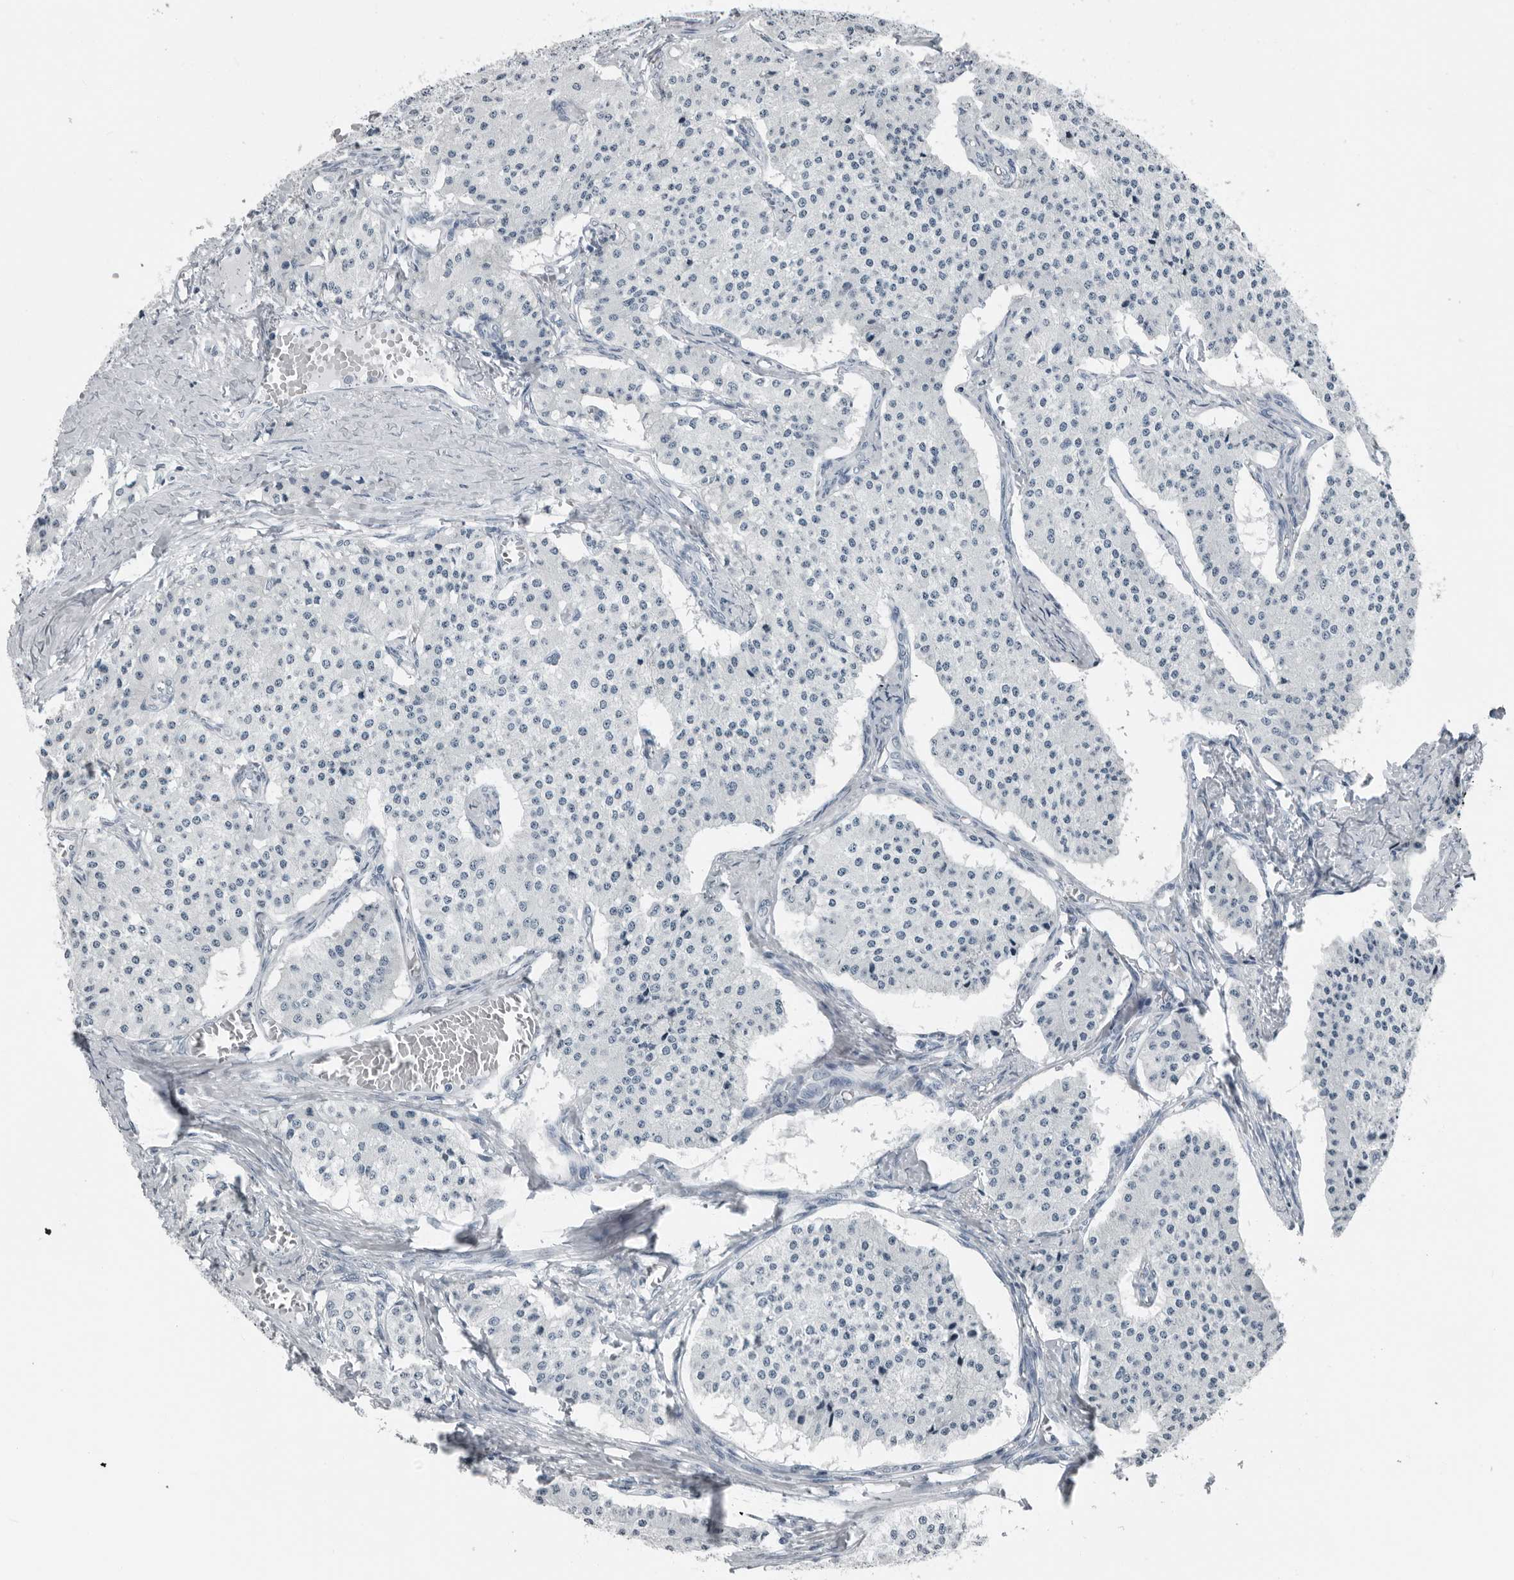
{"staining": {"intensity": "negative", "quantity": "none", "location": "none"}, "tissue": "carcinoid", "cell_type": "Tumor cells", "image_type": "cancer", "snomed": [{"axis": "morphology", "description": "Carcinoid, malignant, NOS"}, {"axis": "topography", "description": "Colon"}], "caption": "The immunohistochemistry (IHC) image has no significant expression in tumor cells of carcinoid tissue. Brightfield microscopy of IHC stained with DAB (3,3'-diaminobenzidine) (brown) and hematoxylin (blue), captured at high magnification.", "gene": "PRSS1", "patient": {"sex": "female", "age": 52}}